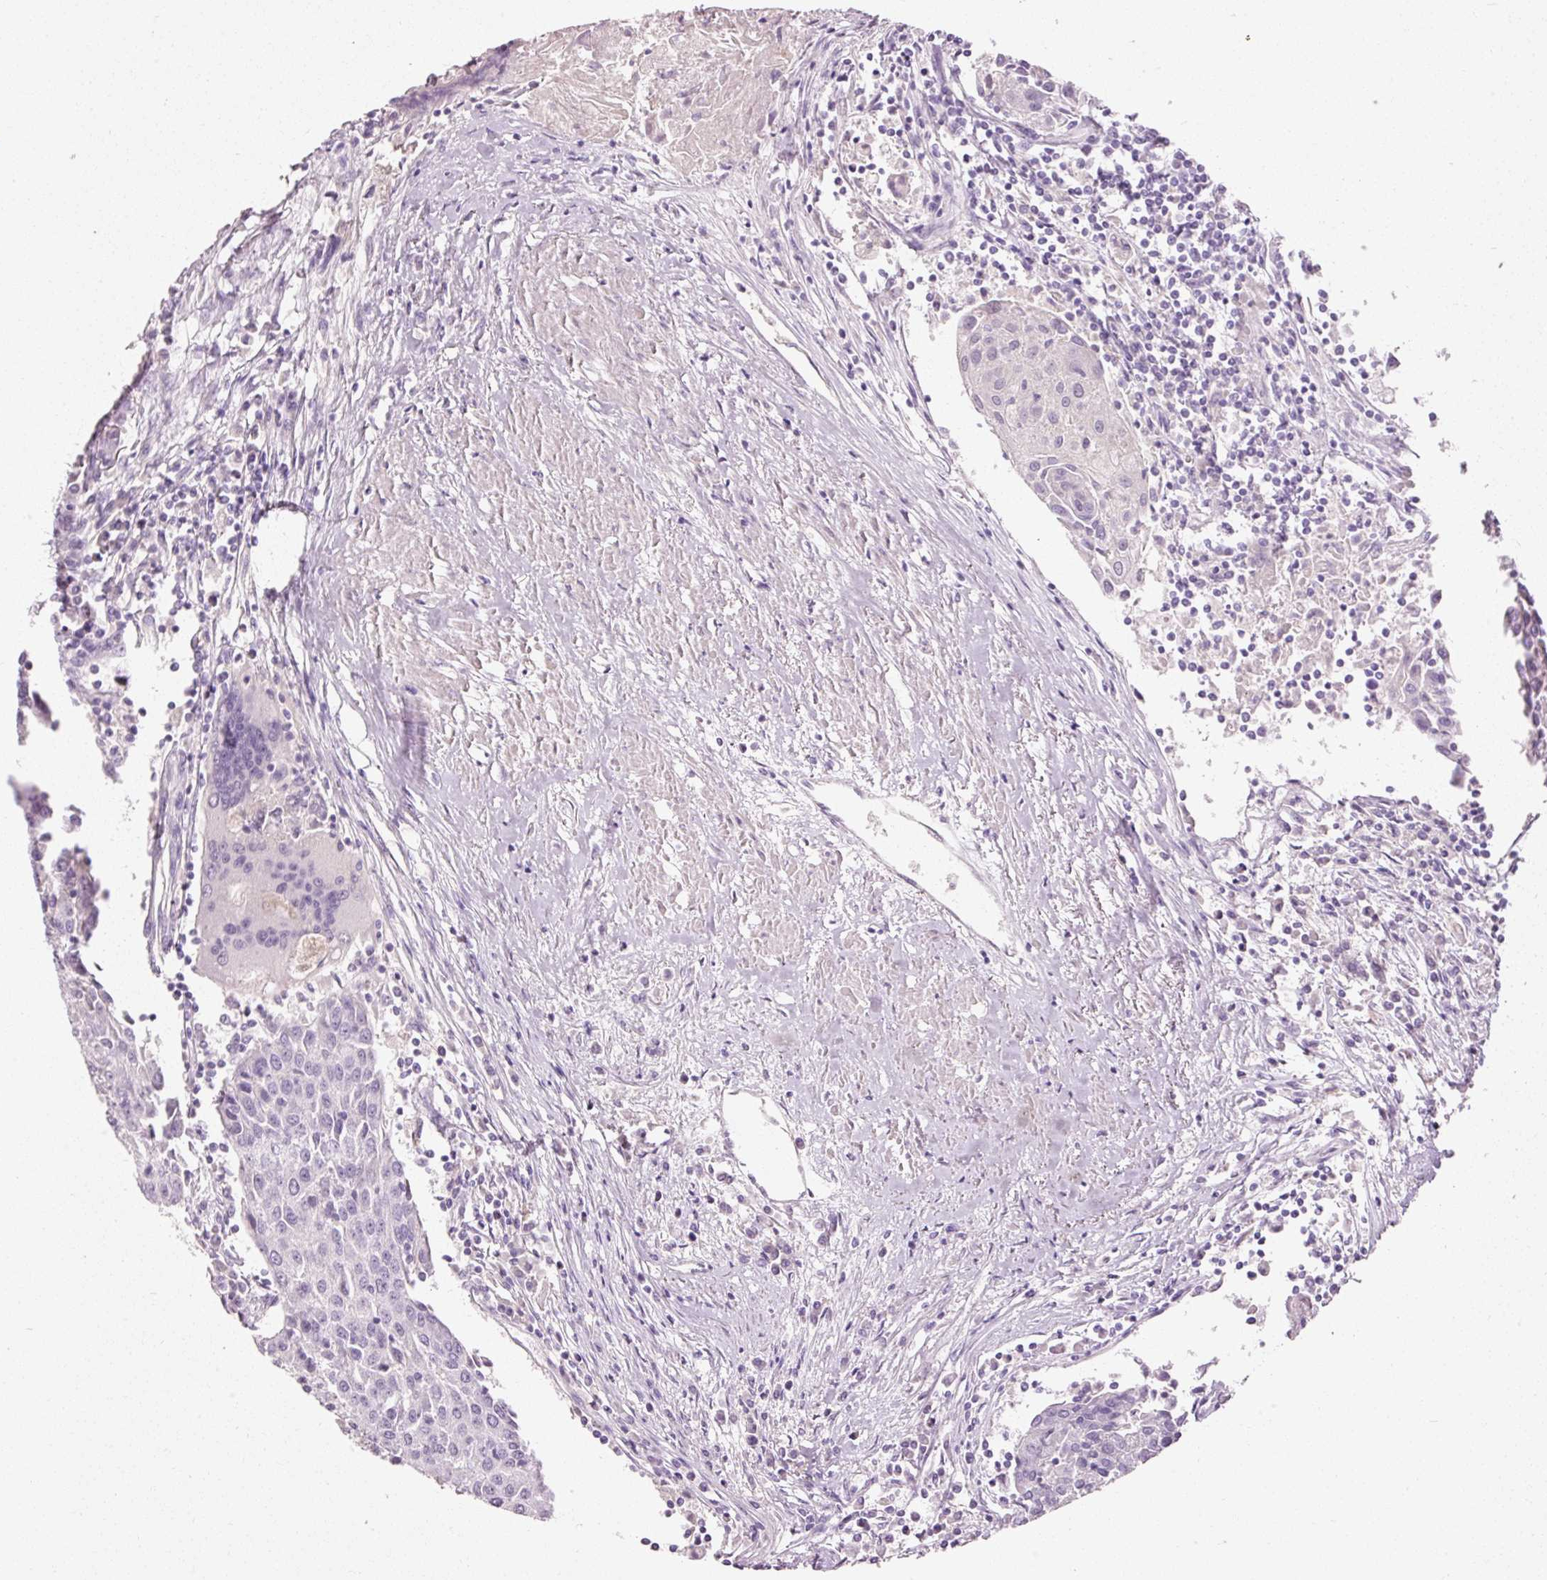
{"staining": {"intensity": "negative", "quantity": "none", "location": "none"}, "tissue": "urothelial cancer", "cell_type": "Tumor cells", "image_type": "cancer", "snomed": [{"axis": "morphology", "description": "Urothelial carcinoma, High grade"}, {"axis": "topography", "description": "Urinary bladder"}], "caption": "This micrograph is of urothelial cancer stained with IHC to label a protein in brown with the nuclei are counter-stained blue. There is no positivity in tumor cells.", "gene": "MUC5AC", "patient": {"sex": "female", "age": 85}}